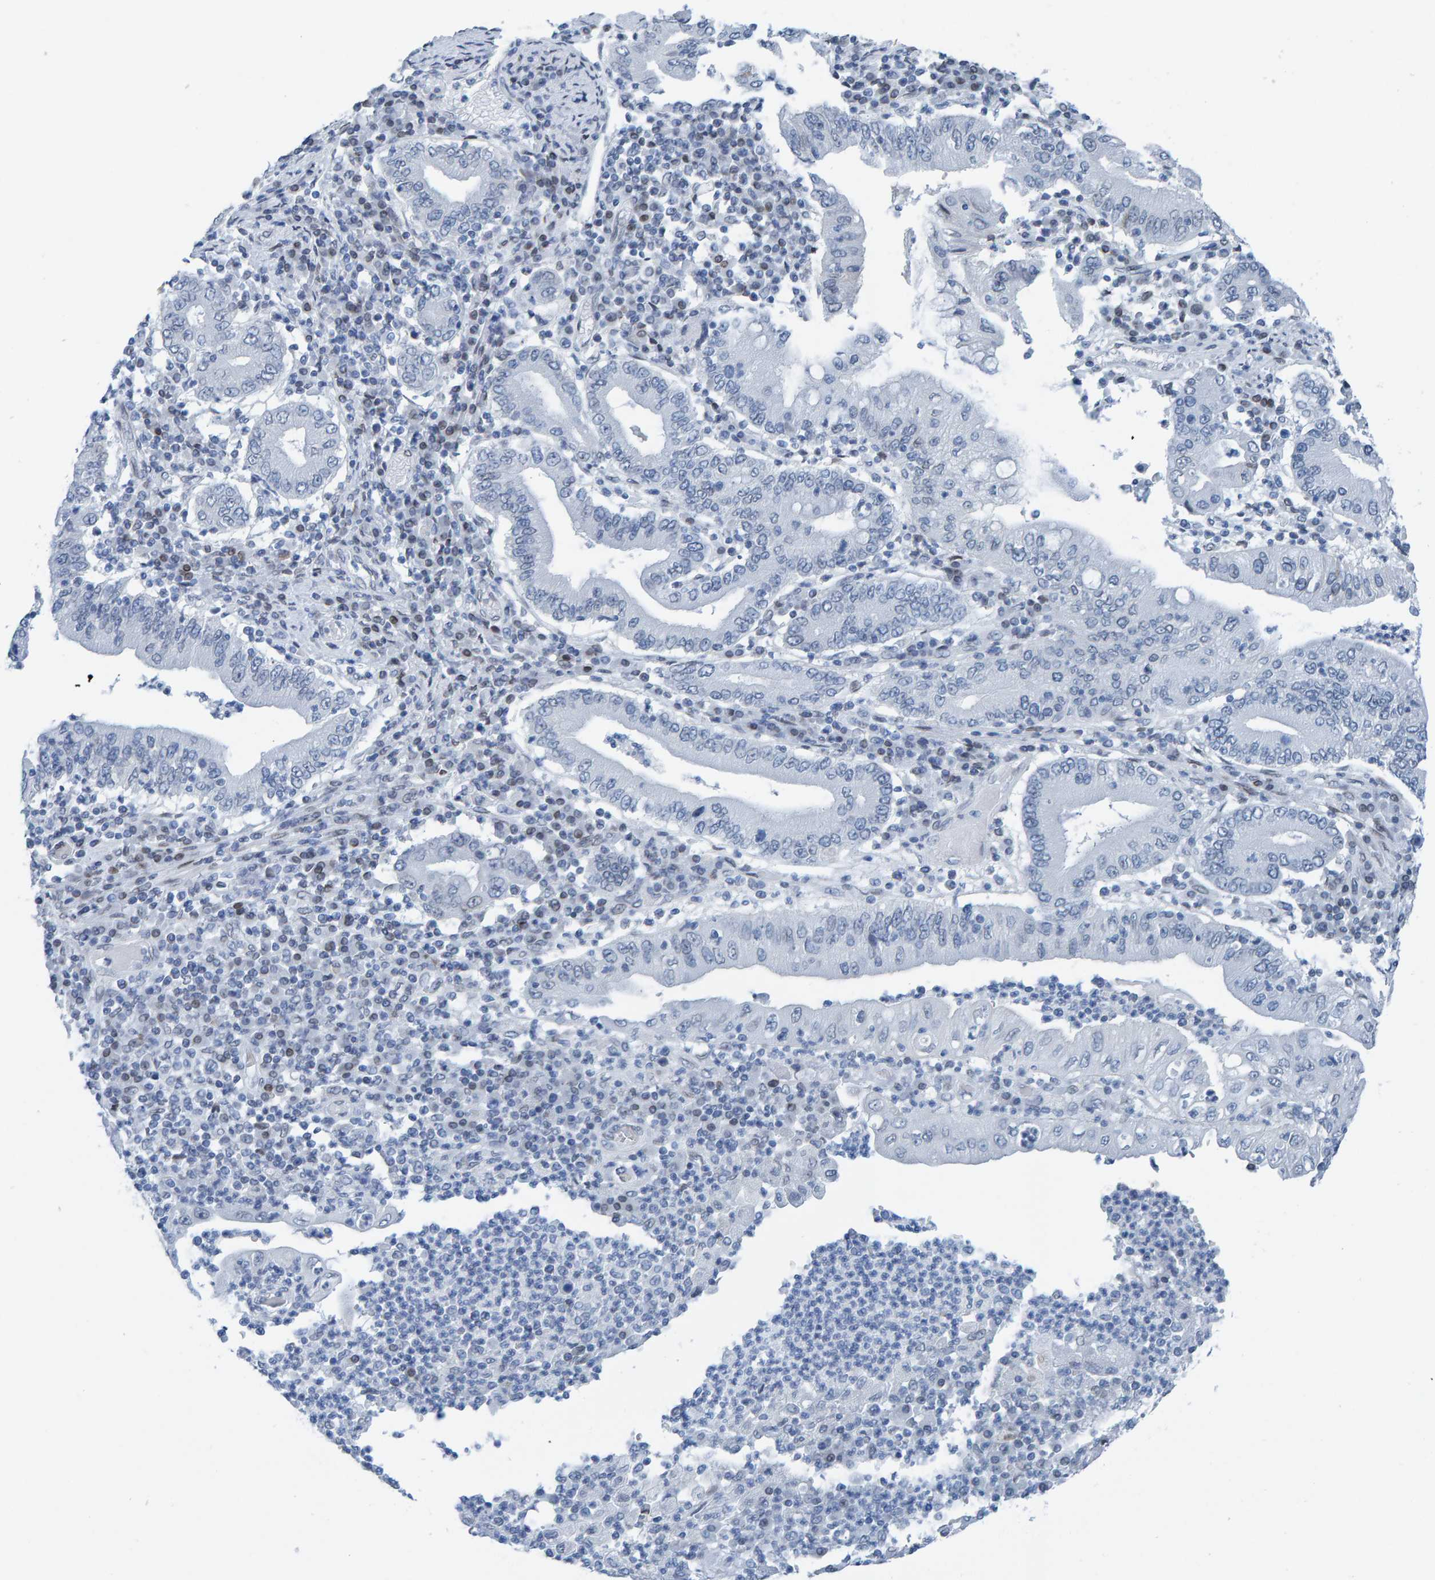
{"staining": {"intensity": "negative", "quantity": "none", "location": "none"}, "tissue": "stomach cancer", "cell_type": "Tumor cells", "image_type": "cancer", "snomed": [{"axis": "morphology", "description": "Normal tissue, NOS"}, {"axis": "morphology", "description": "Adenocarcinoma, NOS"}, {"axis": "topography", "description": "Esophagus"}, {"axis": "topography", "description": "Stomach, upper"}, {"axis": "topography", "description": "Peripheral nerve tissue"}], "caption": "High power microscopy image of an IHC photomicrograph of stomach cancer (adenocarcinoma), revealing no significant staining in tumor cells.", "gene": "LMNB2", "patient": {"sex": "male", "age": 62}}